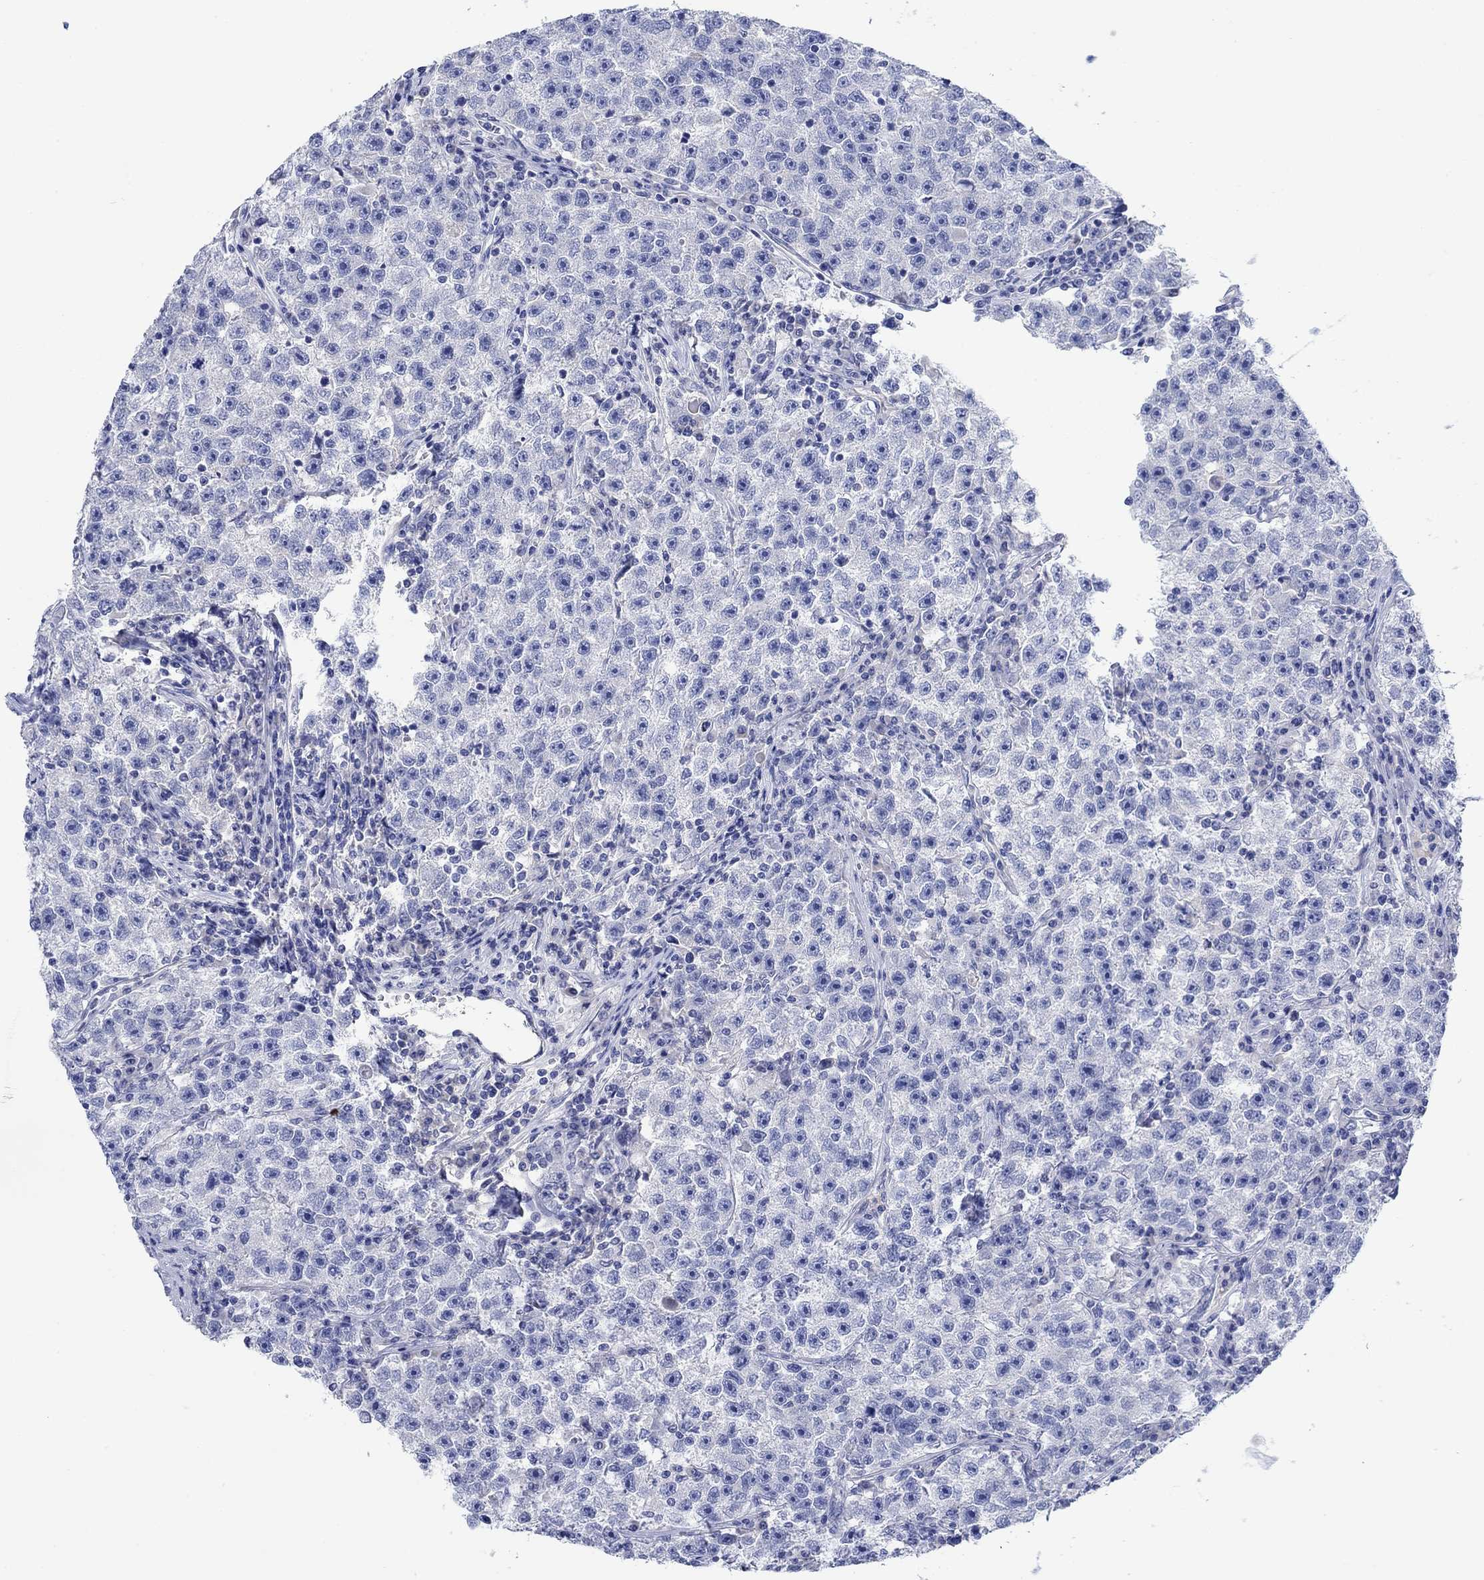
{"staining": {"intensity": "negative", "quantity": "none", "location": "none"}, "tissue": "testis cancer", "cell_type": "Tumor cells", "image_type": "cancer", "snomed": [{"axis": "morphology", "description": "Seminoma, NOS"}, {"axis": "topography", "description": "Testis"}], "caption": "Tumor cells are negative for protein expression in human seminoma (testis). (DAB IHC with hematoxylin counter stain).", "gene": "TRIM16", "patient": {"sex": "male", "age": 22}}